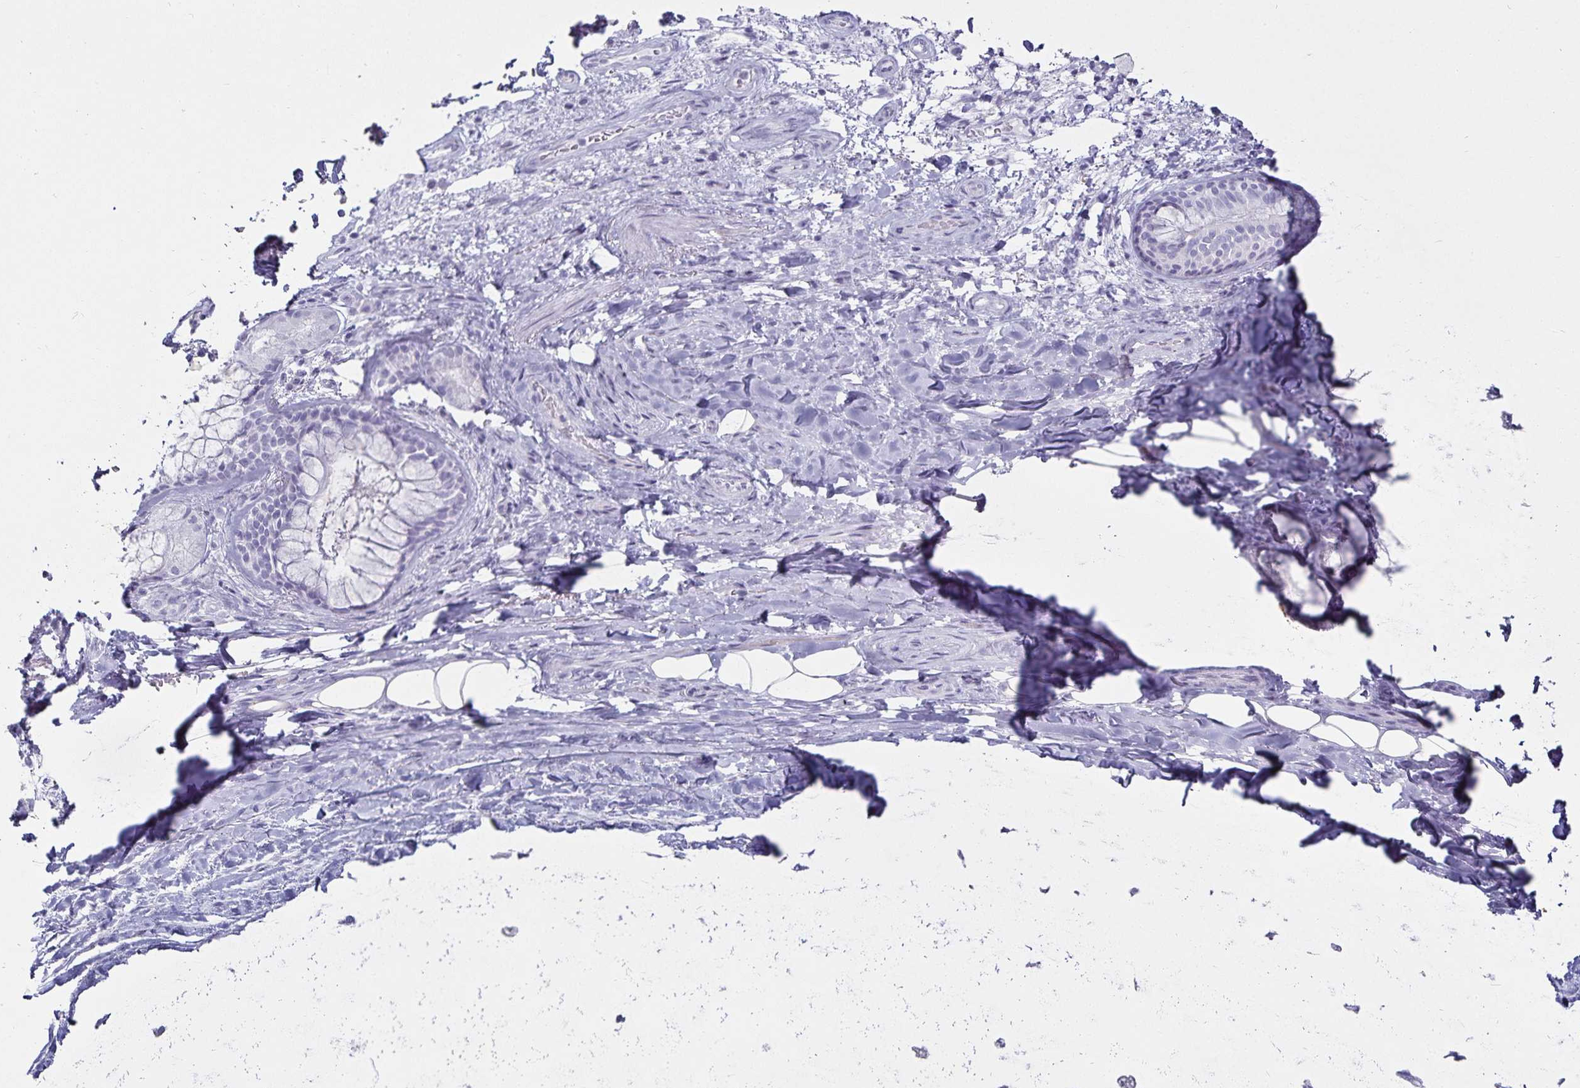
{"staining": {"intensity": "negative", "quantity": "none", "location": "none"}, "tissue": "adipose tissue", "cell_type": "Adipocytes", "image_type": "normal", "snomed": [{"axis": "morphology", "description": "Normal tissue, NOS"}, {"axis": "topography", "description": "Cartilage tissue"}, {"axis": "topography", "description": "Bronchus"}], "caption": "Micrograph shows no protein positivity in adipocytes of normal adipose tissue. (DAB immunohistochemistry (IHC) visualized using brightfield microscopy, high magnification).", "gene": "DEFA6", "patient": {"sex": "male", "age": 64}}